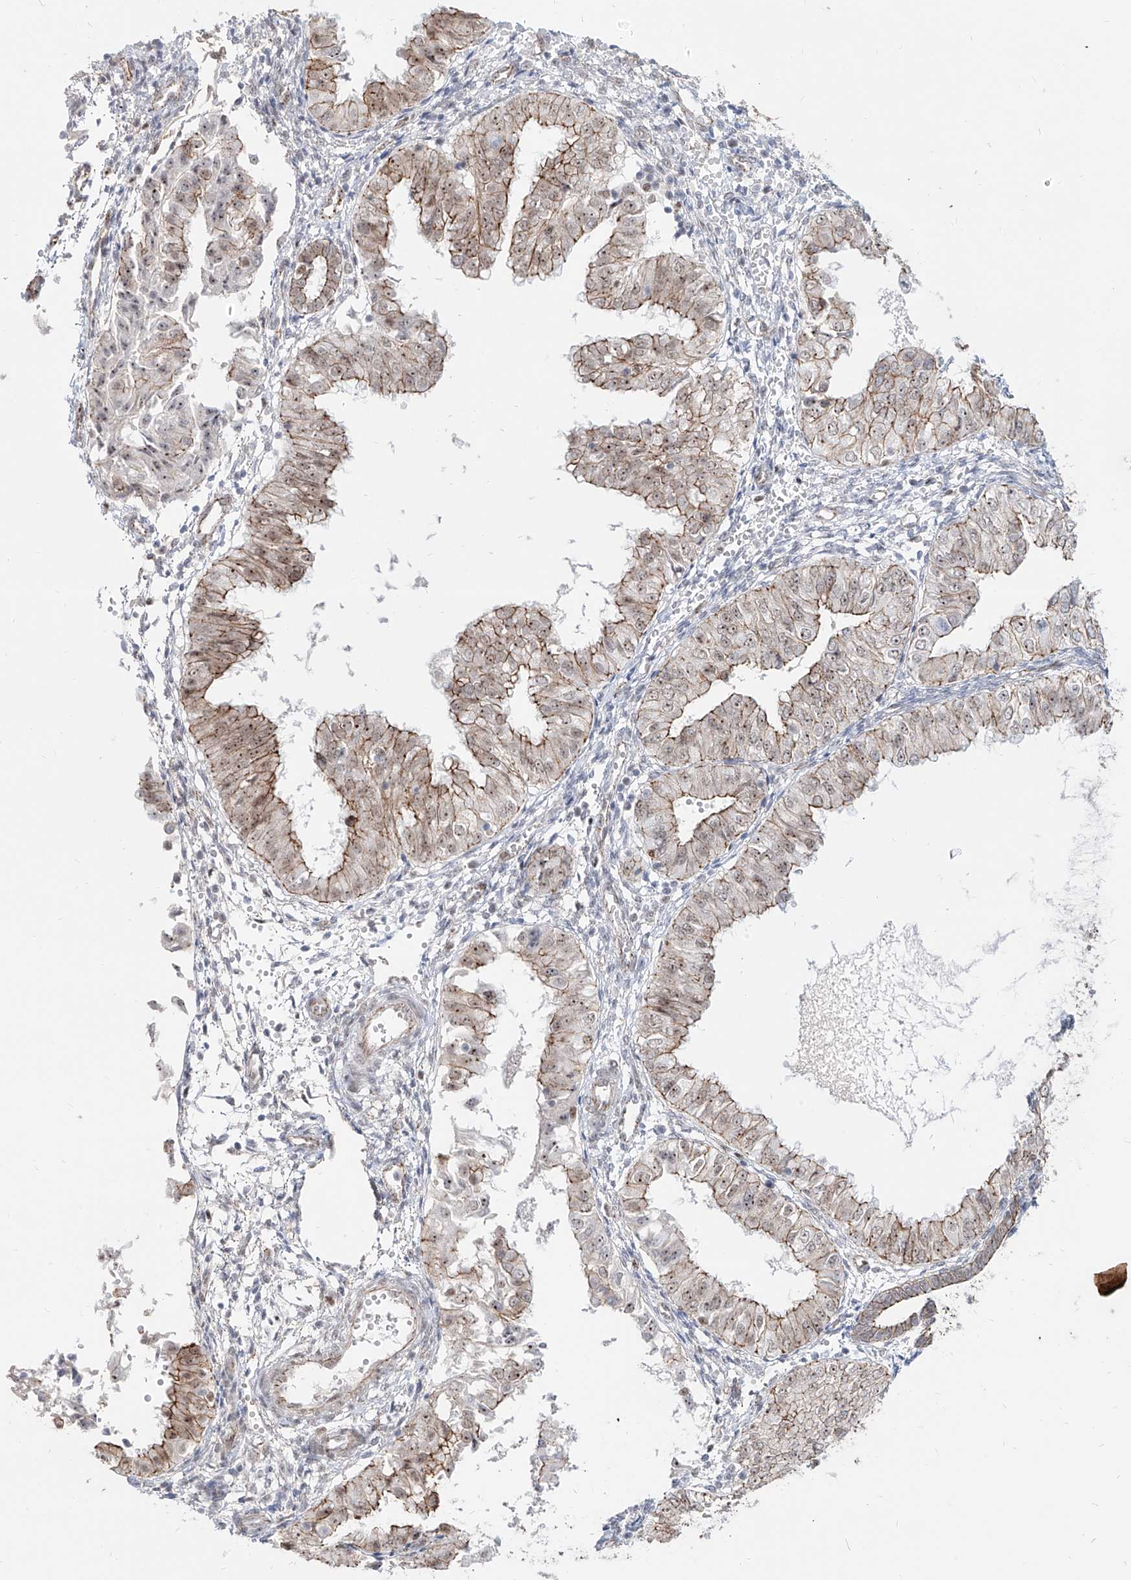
{"staining": {"intensity": "moderate", "quantity": "25%-75%", "location": "cytoplasmic/membranous,nuclear"}, "tissue": "endometrial cancer", "cell_type": "Tumor cells", "image_type": "cancer", "snomed": [{"axis": "morphology", "description": "Normal tissue, NOS"}, {"axis": "morphology", "description": "Adenocarcinoma, NOS"}, {"axis": "topography", "description": "Endometrium"}], "caption": "Immunohistochemical staining of human endometrial adenocarcinoma shows moderate cytoplasmic/membranous and nuclear protein positivity in about 25%-75% of tumor cells.", "gene": "ZNF710", "patient": {"sex": "female", "age": 53}}